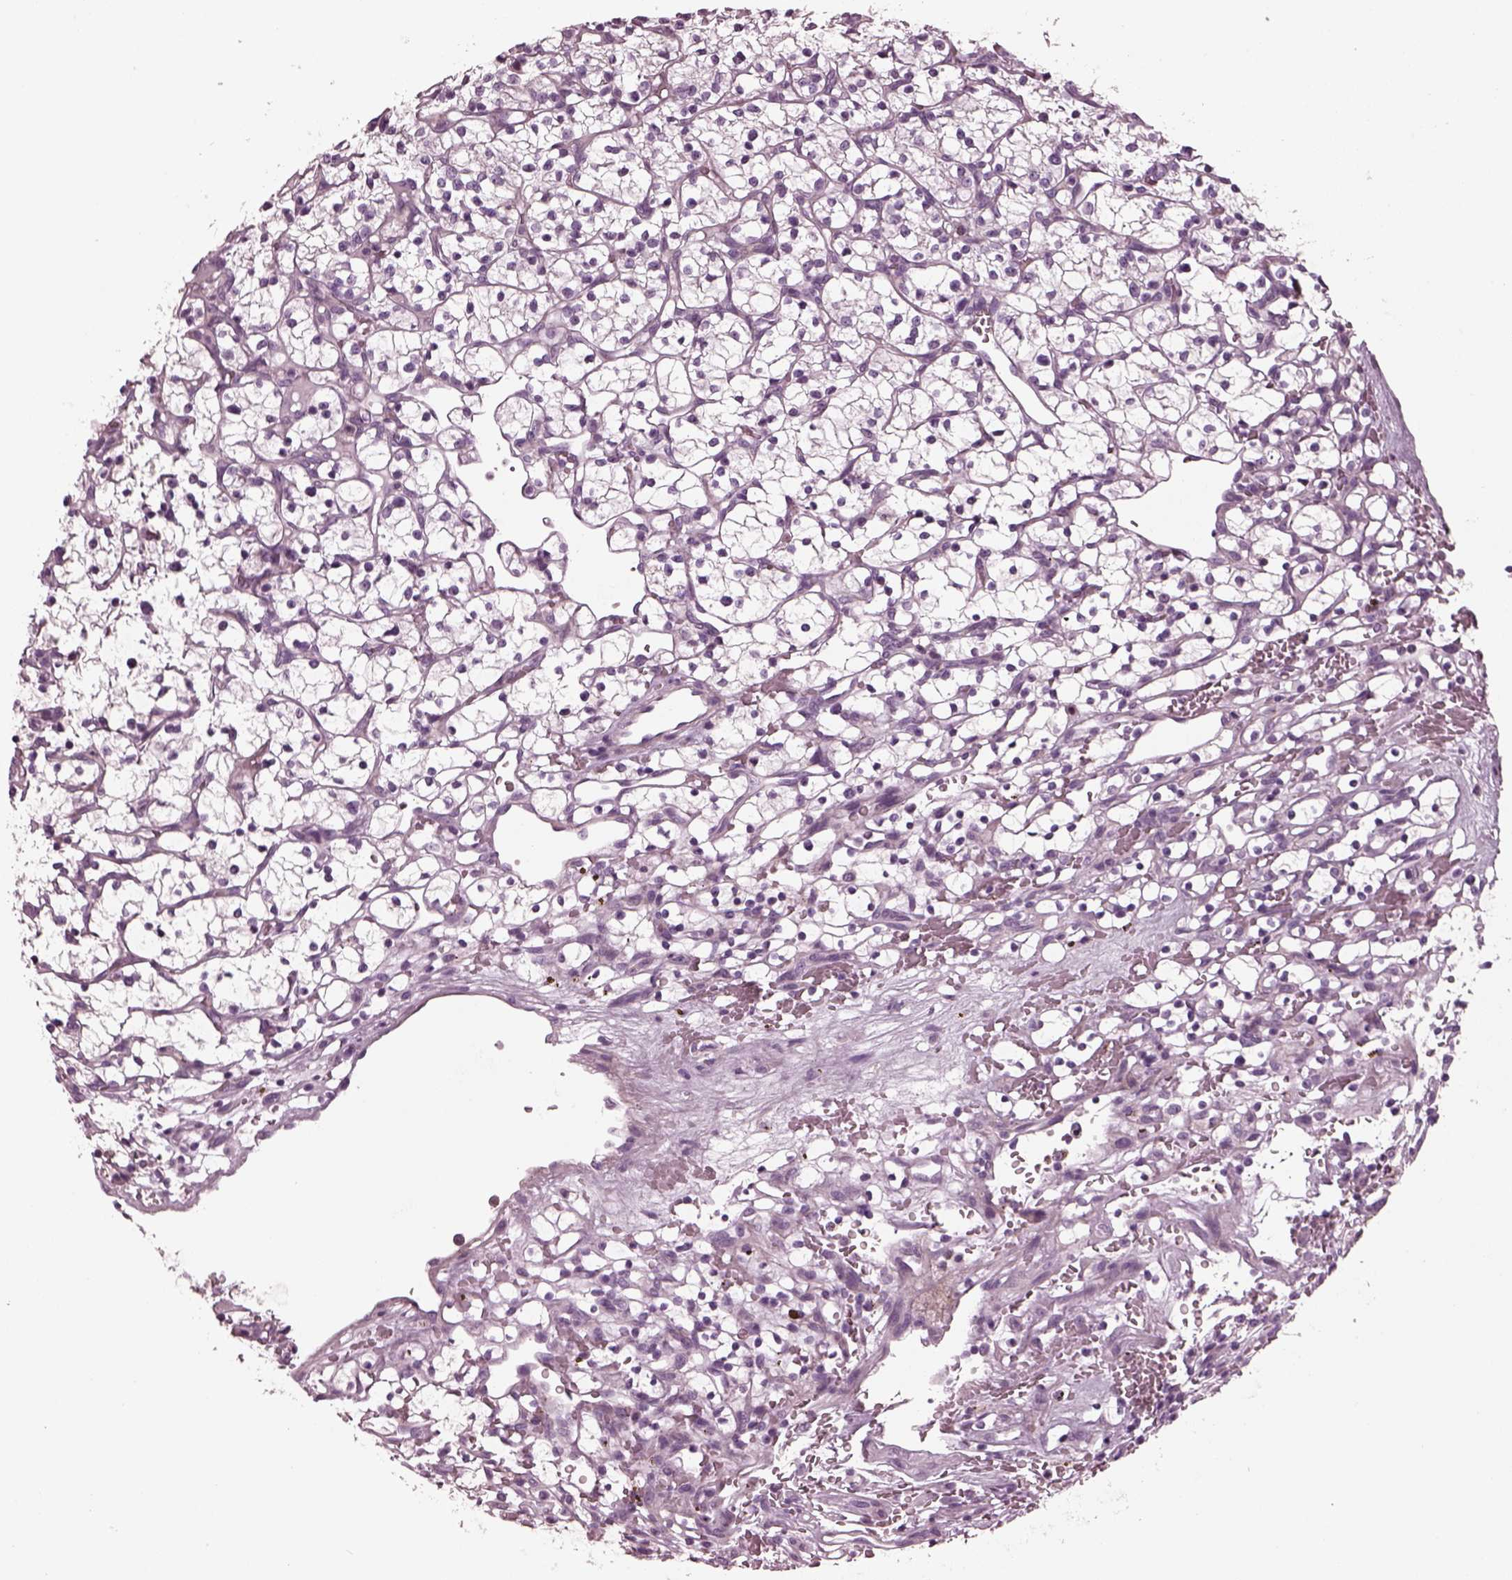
{"staining": {"intensity": "negative", "quantity": "none", "location": "none"}, "tissue": "renal cancer", "cell_type": "Tumor cells", "image_type": "cancer", "snomed": [{"axis": "morphology", "description": "Adenocarcinoma, NOS"}, {"axis": "topography", "description": "Kidney"}], "caption": "IHC of adenocarcinoma (renal) demonstrates no staining in tumor cells. (DAB IHC visualized using brightfield microscopy, high magnification).", "gene": "GDF11", "patient": {"sex": "female", "age": 64}}